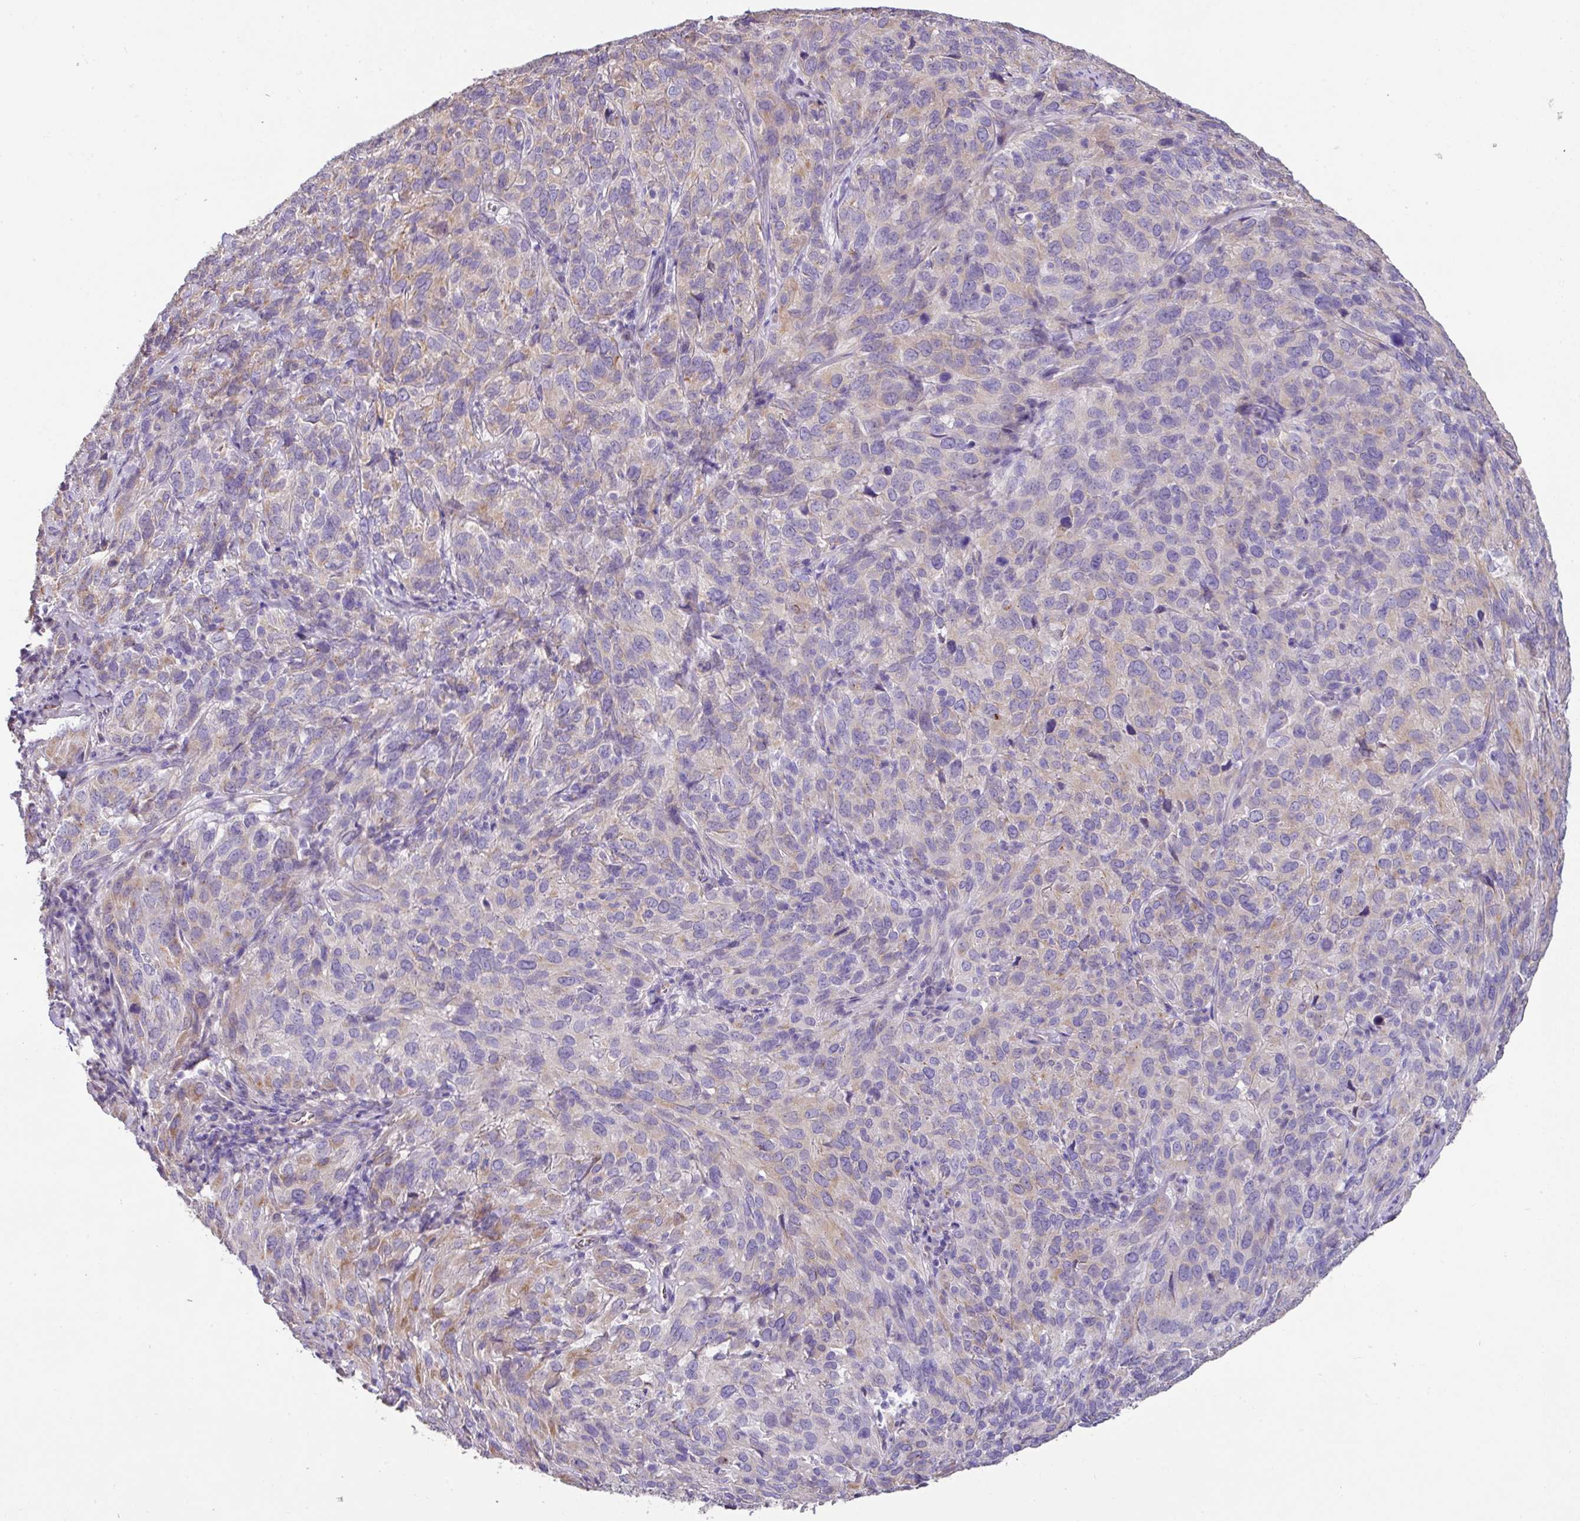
{"staining": {"intensity": "weak", "quantity": "25%-75%", "location": "cytoplasmic/membranous"}, "tissue": "cervical cancer", "cell_type": "Tumor cells", "image_type": "cancer", "snomed": [{"axis": "morphology", "description": "Squamous cell carcinoma, NOS"}, {"axis": "topography", "description": "Cervix"}], "caption": "Immunohistochemistry (IHC) of cervical cancer (squamous cell carcinoma) displays low levels of weak cytoplasmic/membranous expression in about 25%-75% of tumor cells.", "gene": "ZG16", "patient": {"sex": "female", "age": 51}}